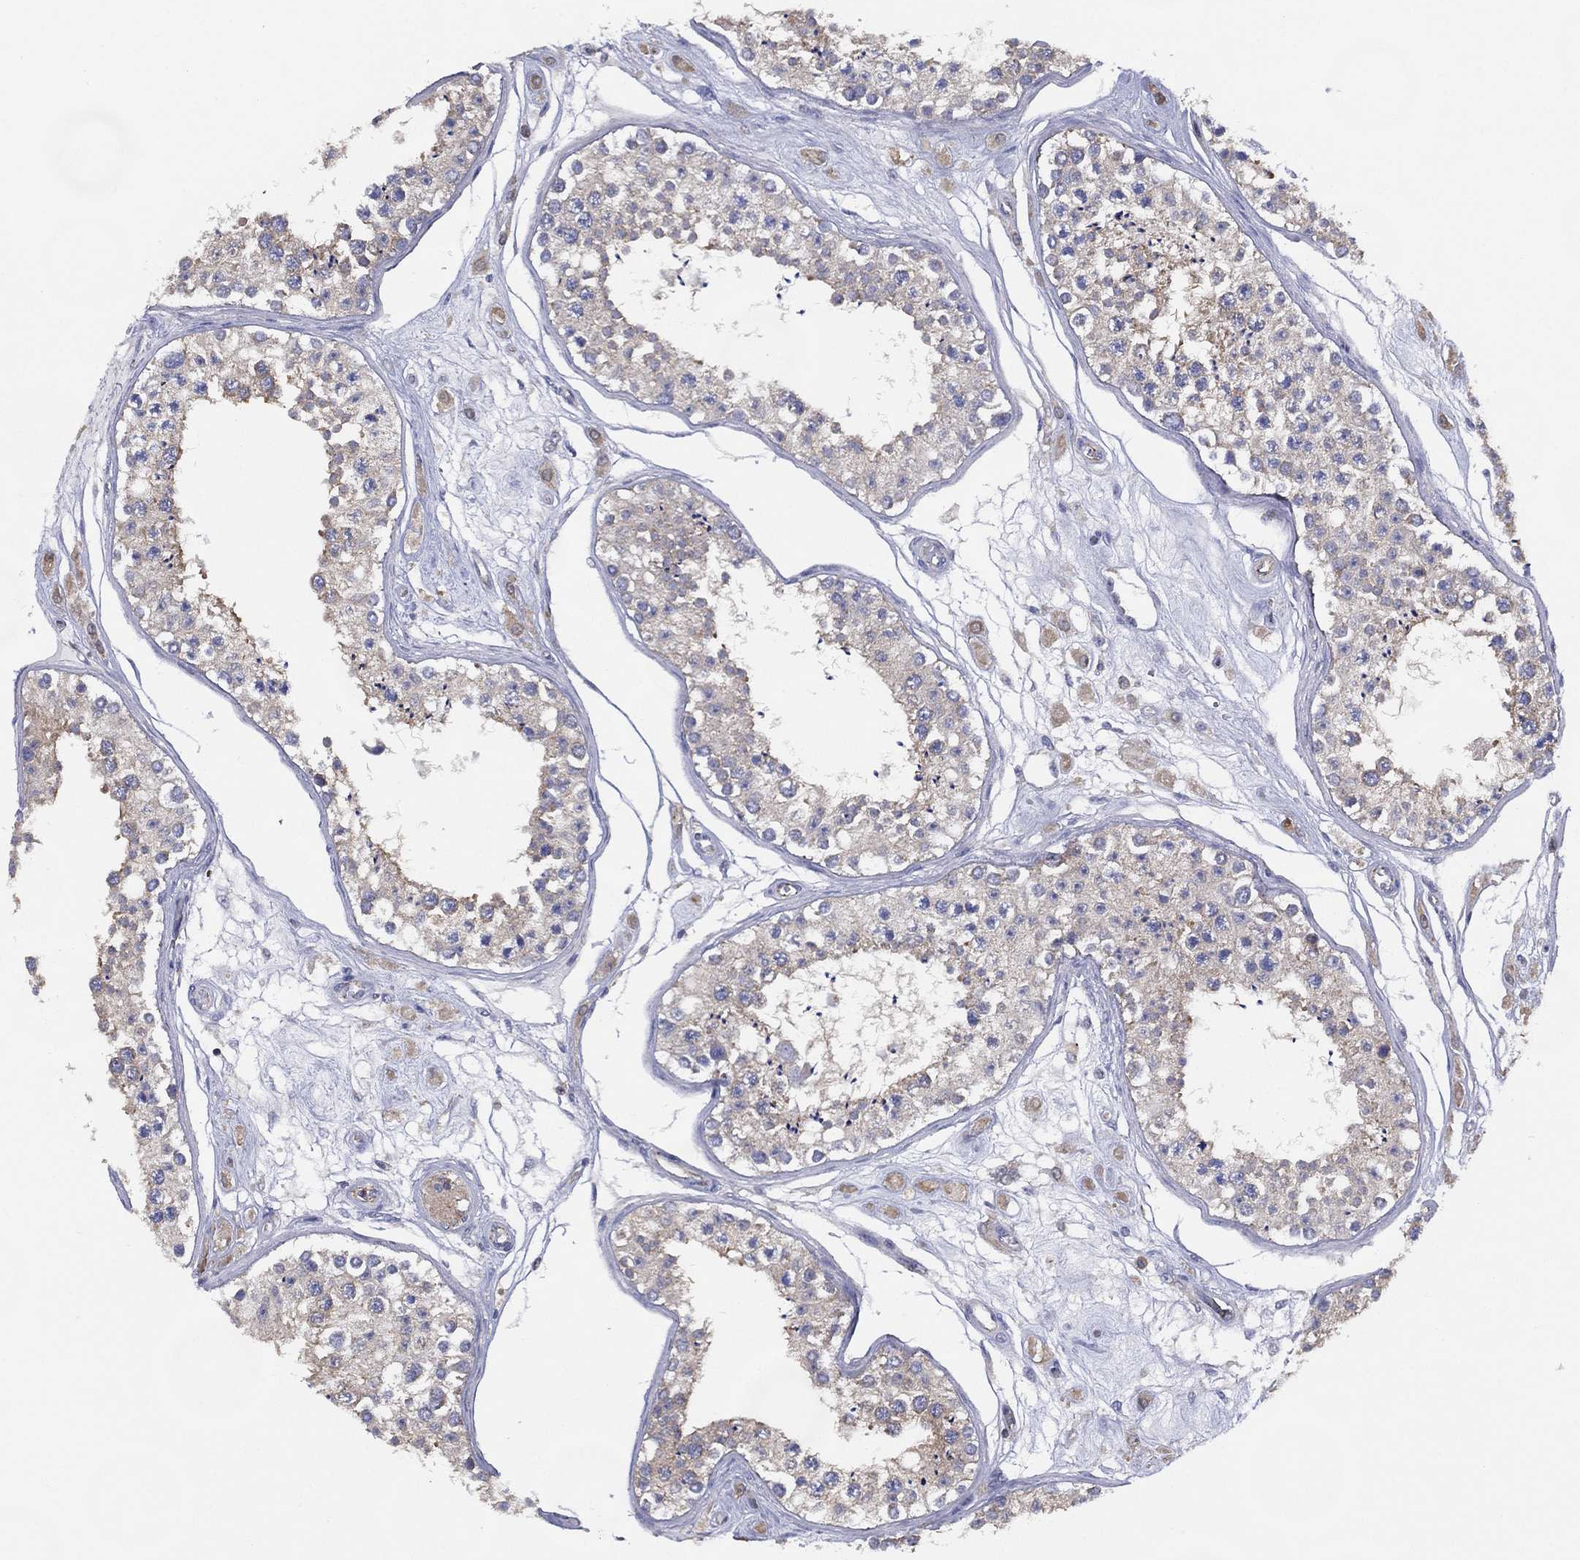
{"staining": {"intensity": "weak", "quantity": "25%-75%", "location": "cytoplasmic/membranous"}, "tissue": "testis", "cell_type": "Cells in seminiferous ducts", "image_type": "normal", "snomed": [{"axis": "morphology", "description": "Normal tissue, NOS"}, {"axis": "topography", "description": "Testis"}], "caption": "Human testis stained with a brown dye exhibits weak cytoplasmic/membranous positive staining in about 25%-75% of cells in seminiferous ducts.", "gene": "ZNF223", "patient": {"sex": "male", "age": 25}}